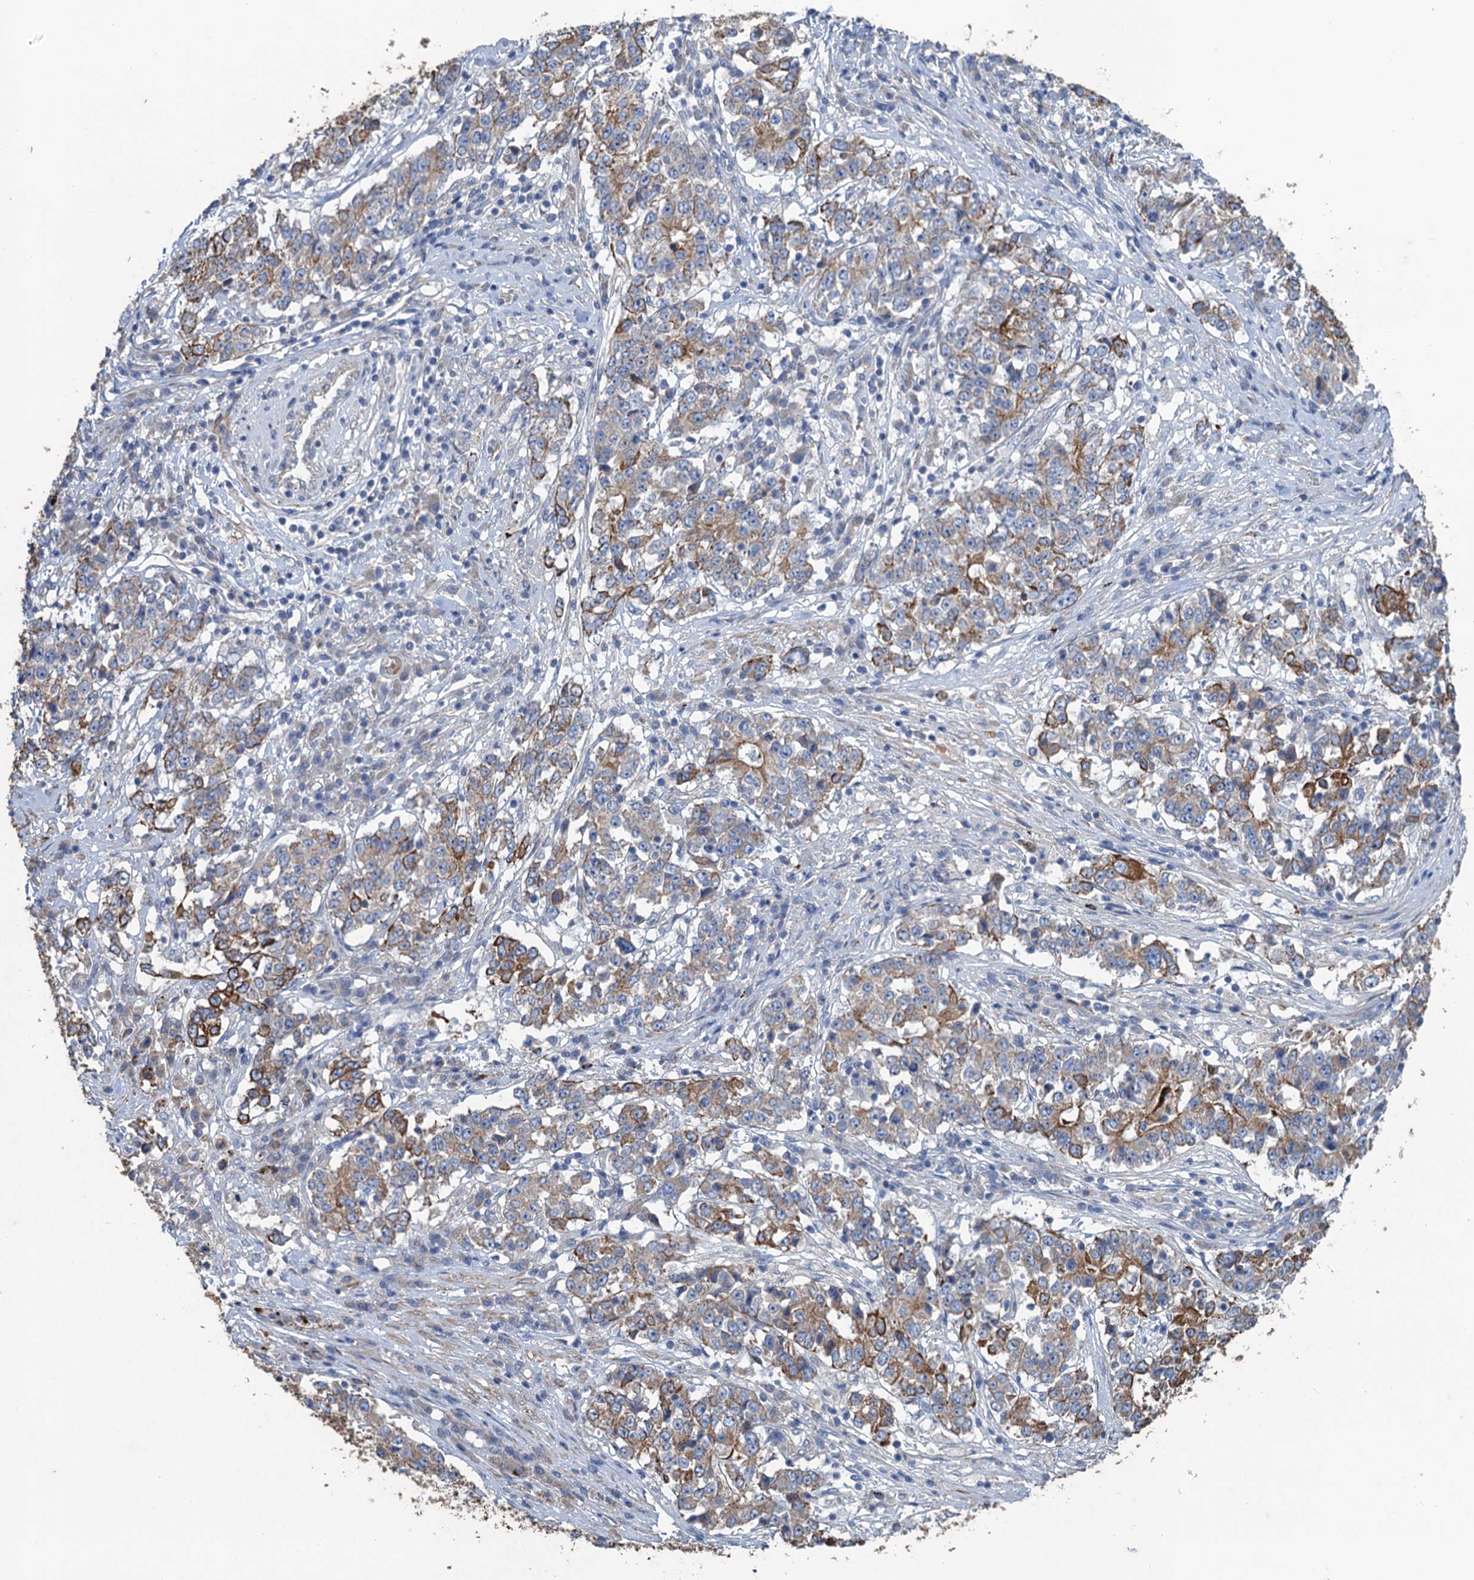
{"staining": {"intensity": "strong", "quantity": "25%-75%", "location": "cytoplasmic/membranous"}, "tissue": "stomach cancer", "cell_type": "Tumor cells", "image_type": "cancer", "snomed": [{"axis": "morphology", "description": "Adenocarcinoma, NOS"}, {"axis": "topography", "description": "Stomach"}], "caption": "Stomach cancer stained for a protein (brown) shows strong cytoplasmic/membranous positive expression in approximately 25%-75% of tumor cells.", "gene": "SMCO3", "patient": {"sex": "male", "age": 59}}